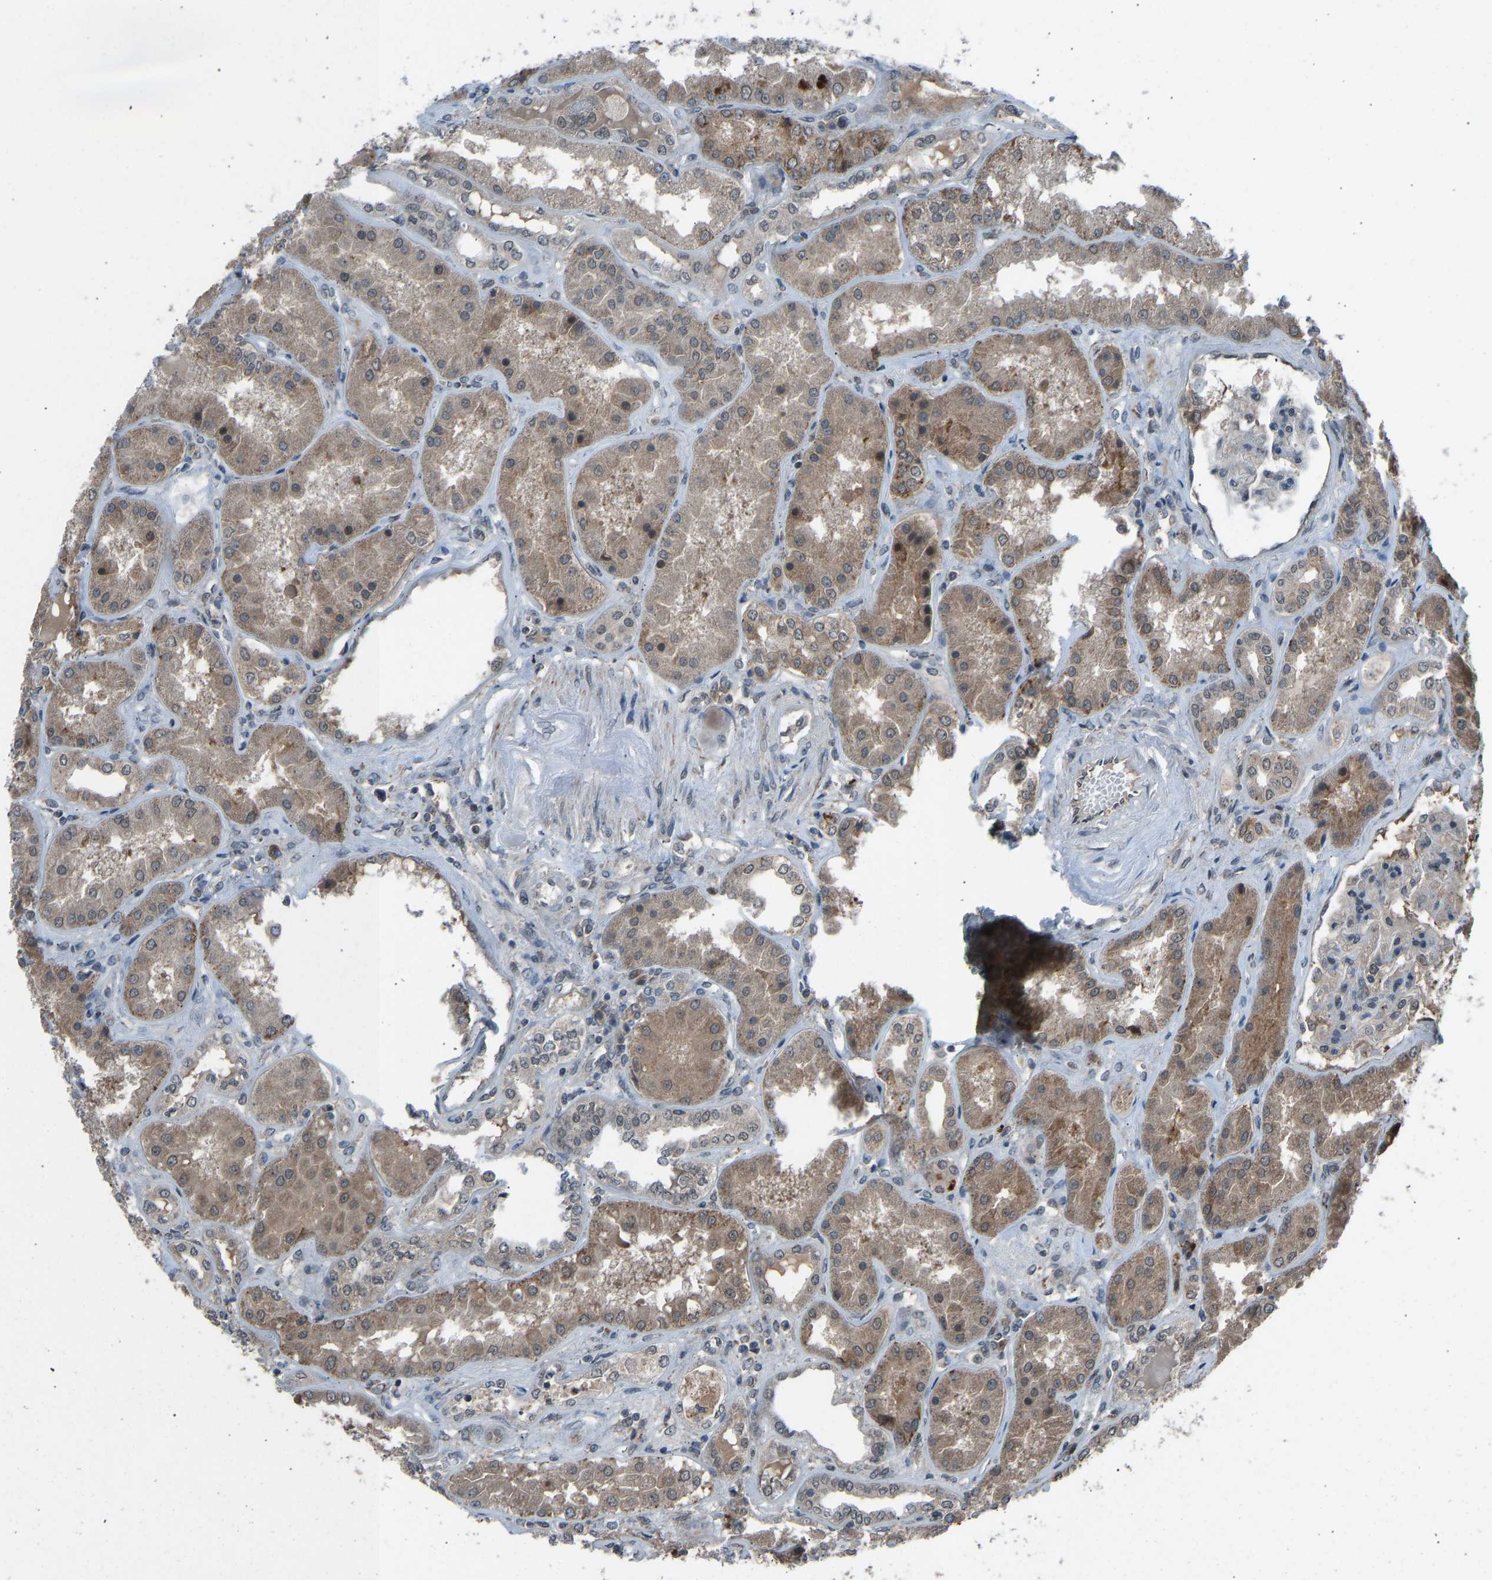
{"staining": {"intensity": "moderate", "quantity": "<25%", "location": "nuclear"}, "tissue": "kidney", "cell_type": "Cells in glomeruli", "image_type": "normal", "snomed": [{"axis": "morphology", "description": "Normal tissue, NOS"}, {"axis": "topography", "description": "Kidney"}], "caption": "Approximately <25% of cells in glomeruli in normal kidney exhibit moderate nuclear protein staining as visualized by brown immunohistochemical staining.", "gene": "SLC43A1", "patient": {"sex": "female", "age": 56}}